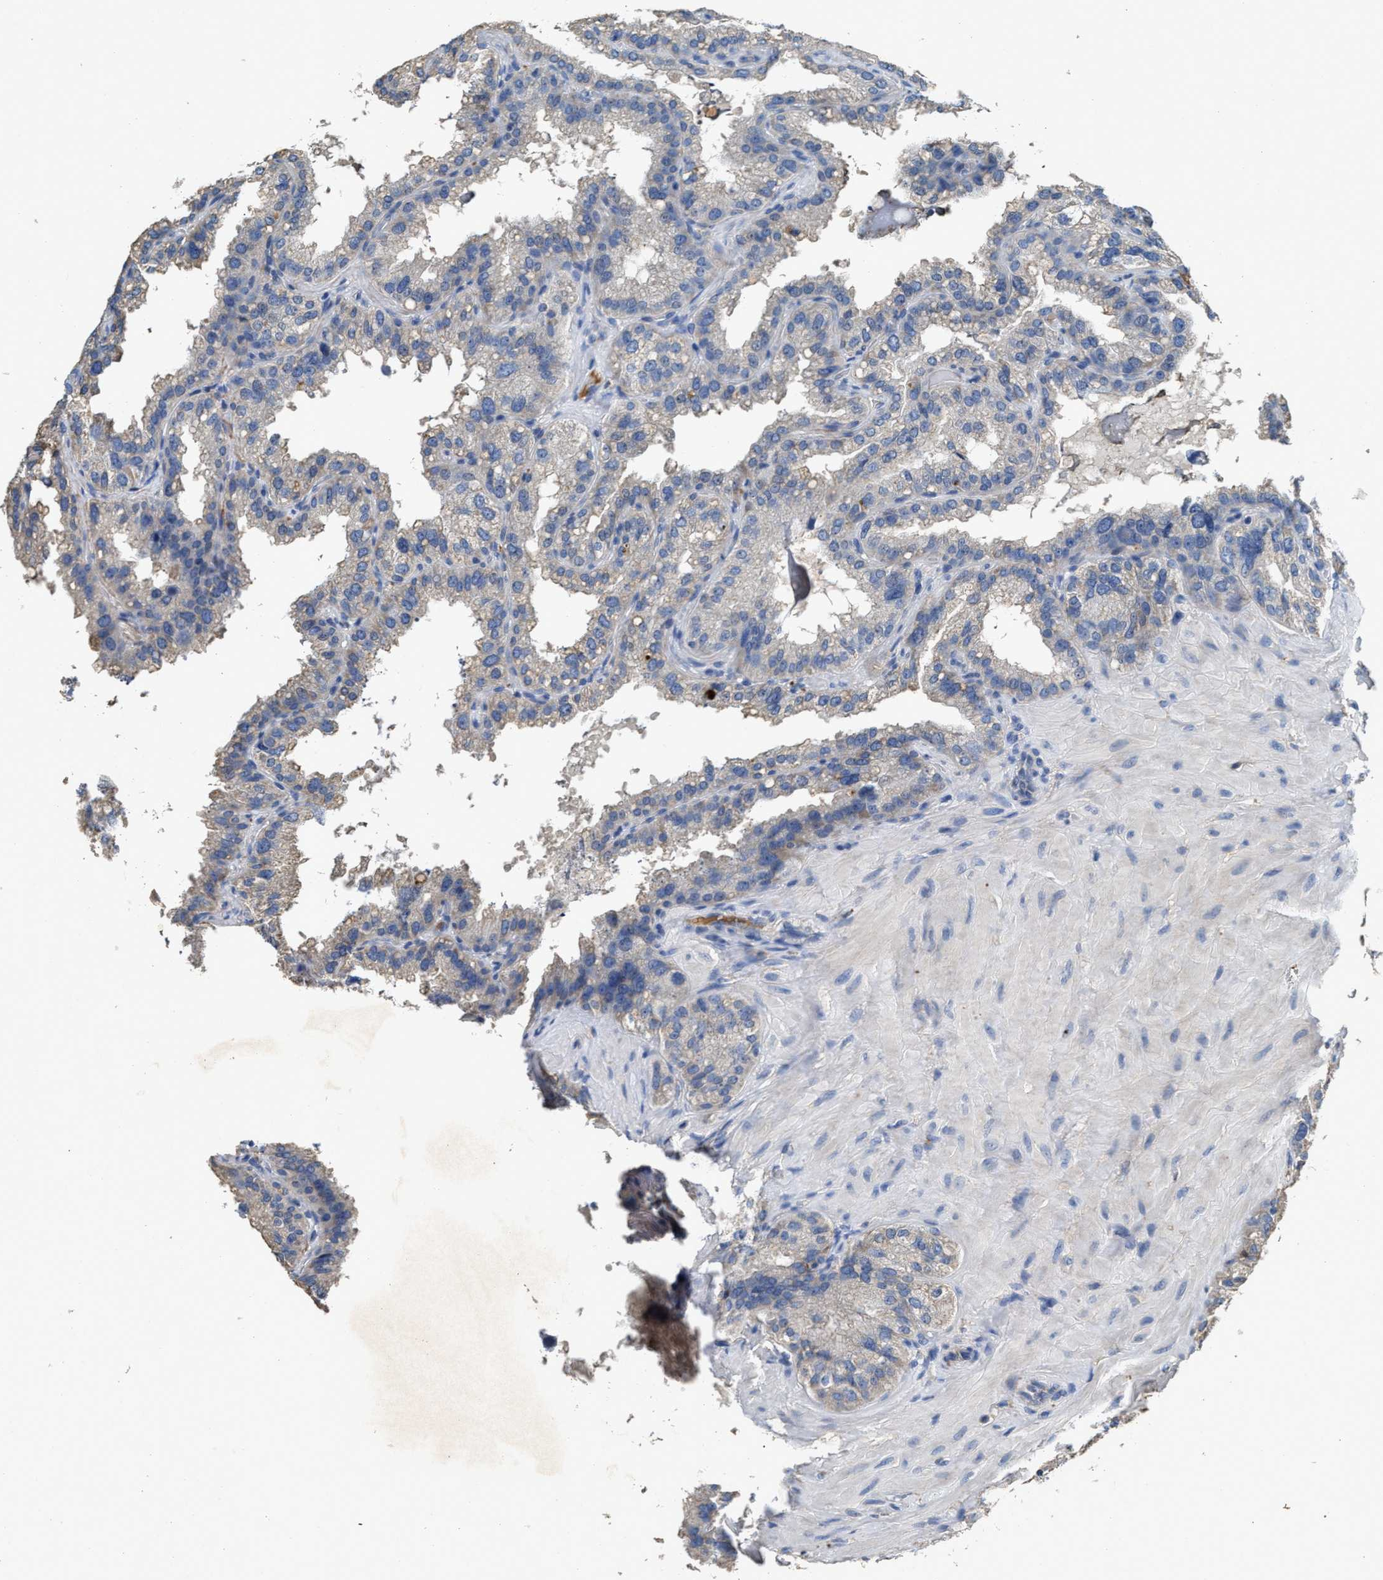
{"staining": {"intensity": "moderate", "quantity": "25%-75%", "location": "cytoplasmic/membranous"}, "tissue": "seminal vesicle", "cell_type": "Glandular cells", "image_type": "normal", "snomed": [{"axis": "morphology", "description": "Normal tissue, NOS"}, {"axis": "topography", "description": "Seminal veicle"}], "caption": "This is an image of immunohistochemistry staining of normal seminal vesicle, which shows moderate positivity in the cytoplasmic/membranous of glandular cells.", "gene": "C3", "patient": {"sex": "male", "age": 68}}